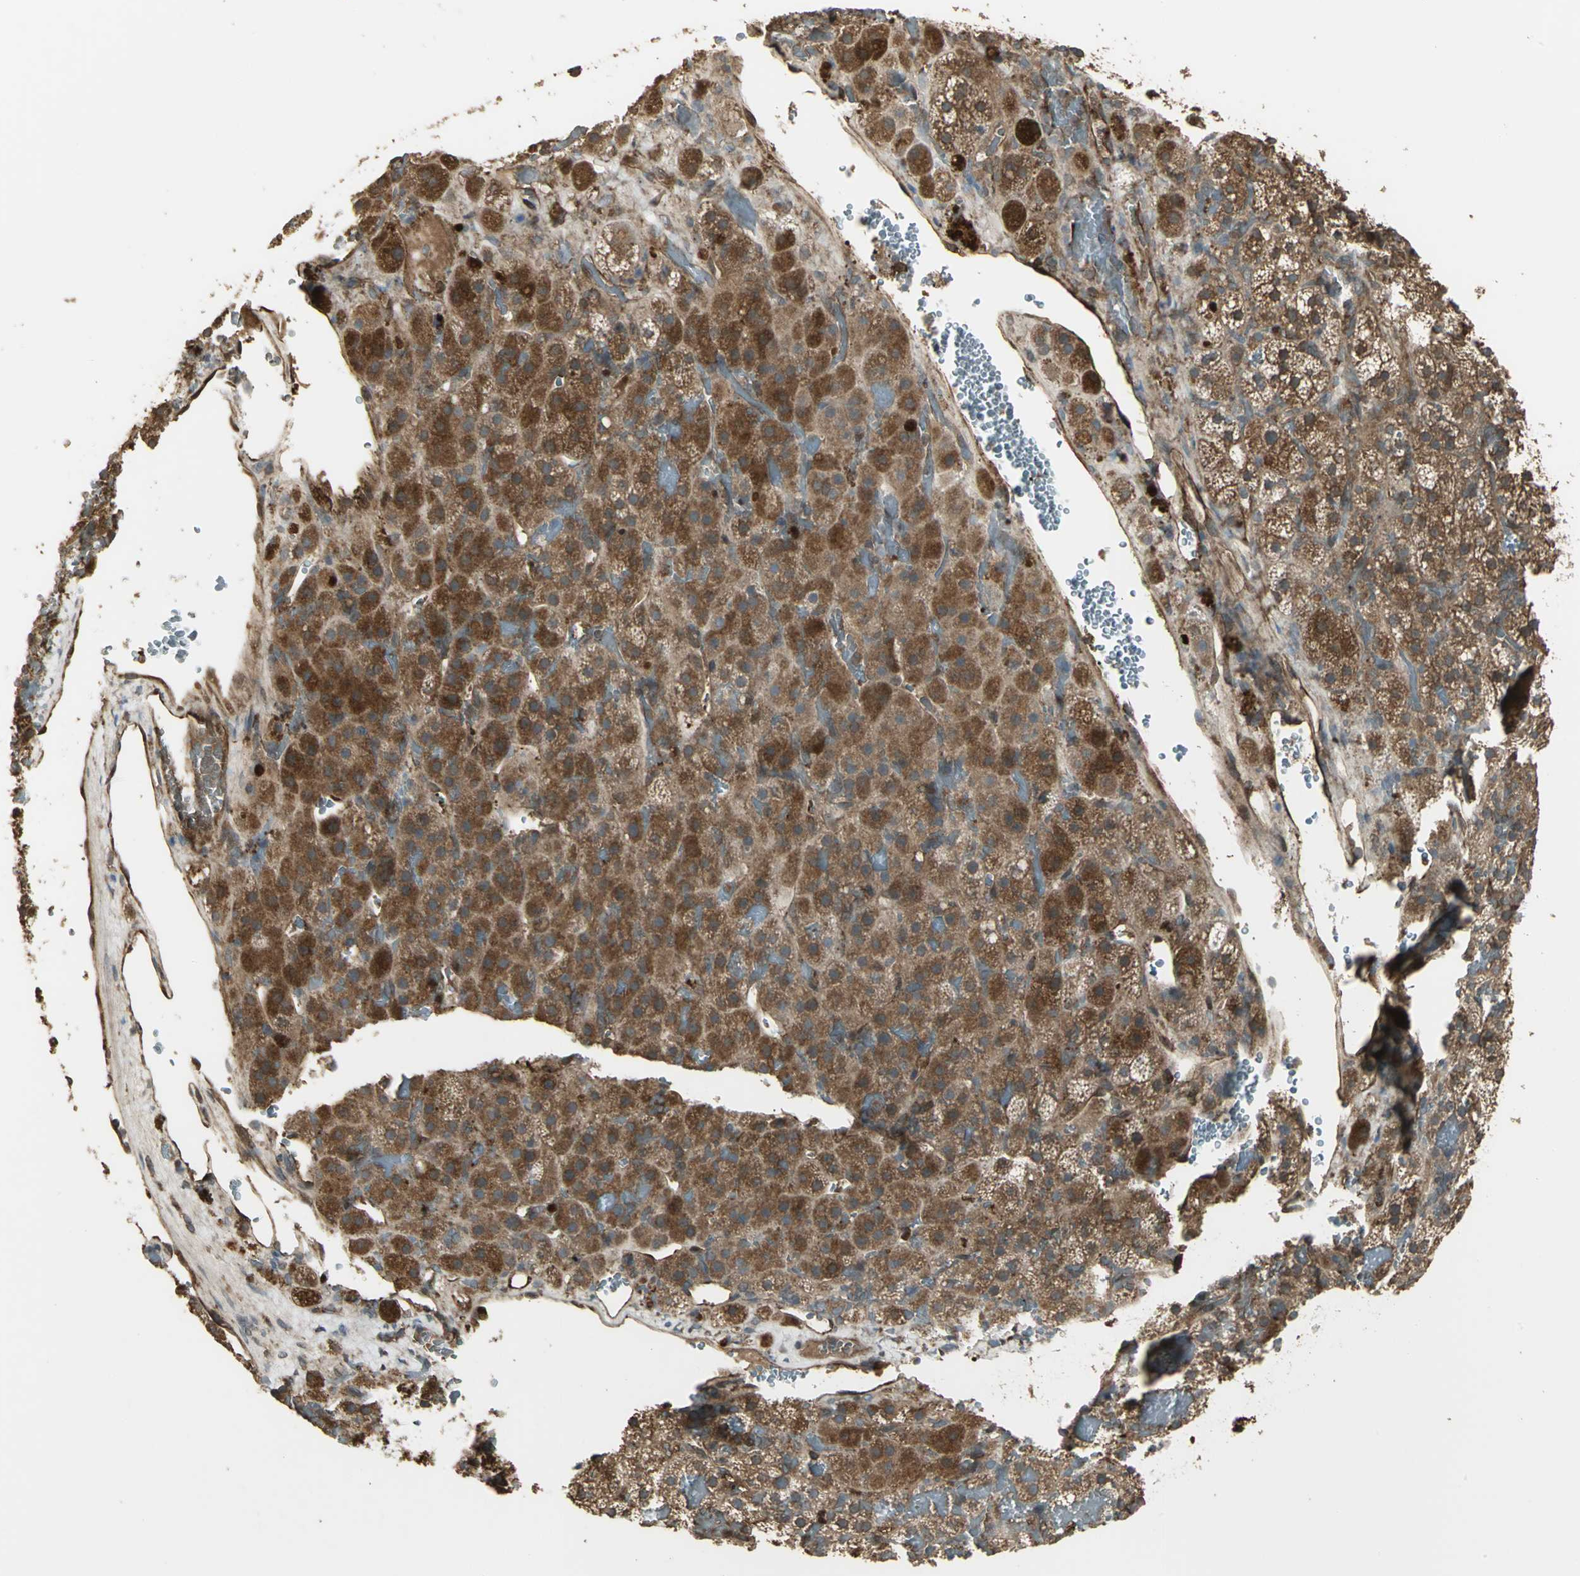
{"staining": {"intensity": "strong", "quantity": ">75%", "location": "cytoplasmic/membranous"}, "tissue": "adrenal gland", "cell_type": "Glandular cells", "image_type": "normal", "snomed": [{"axis": "morphology", "description": "Normal tissue, NOS"}, {"axis": "topography", "description": "Adrenal gland"}], "caption": "Adrenal gland stained with DAB immunohistochemistry shows high levels of strong cytoplasmic/membranous expression in about >75% of glandular cells. (IHC, brightfield microscopy, high magnification).", "gene": "PRXL2B", "patient": {"sex": "female", "age": 59}}